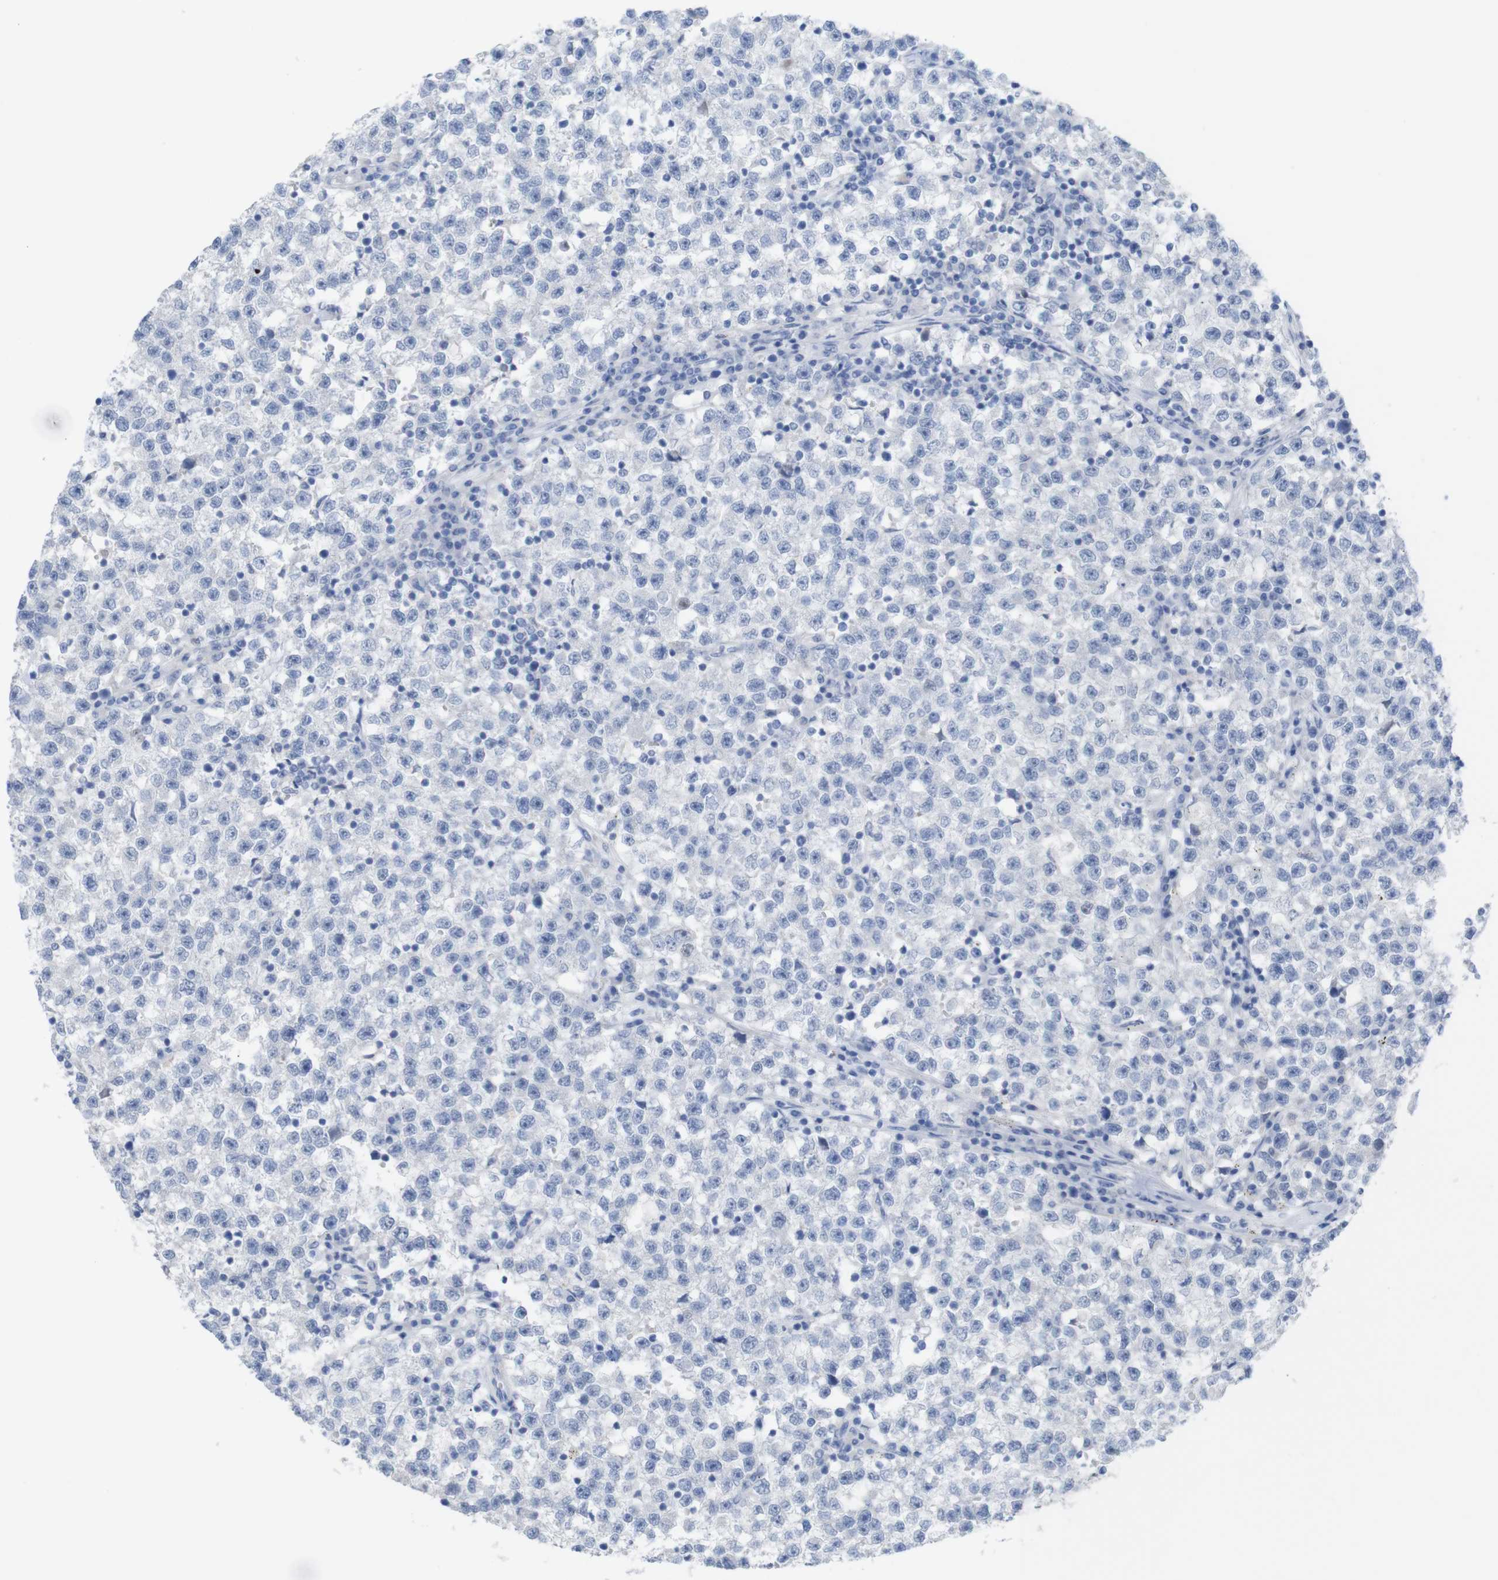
{"staining": {"intensity": "negative", "quantity": "none", "location": "none"}, "tissue": "testis cancer", "cell_type": "Tumor cells", "image_type": "cancer", "snomed": [{"axis": "morphology", "description": "Seminoma, NOS"}, {"axis": "topography", "description": "Testis"}], "caption": "This is an IHC image of human seminoma (testis). There is no expression in tumor cells.", "gene": "PNMA1", "patient": {"sex": "male", "age": 22}}